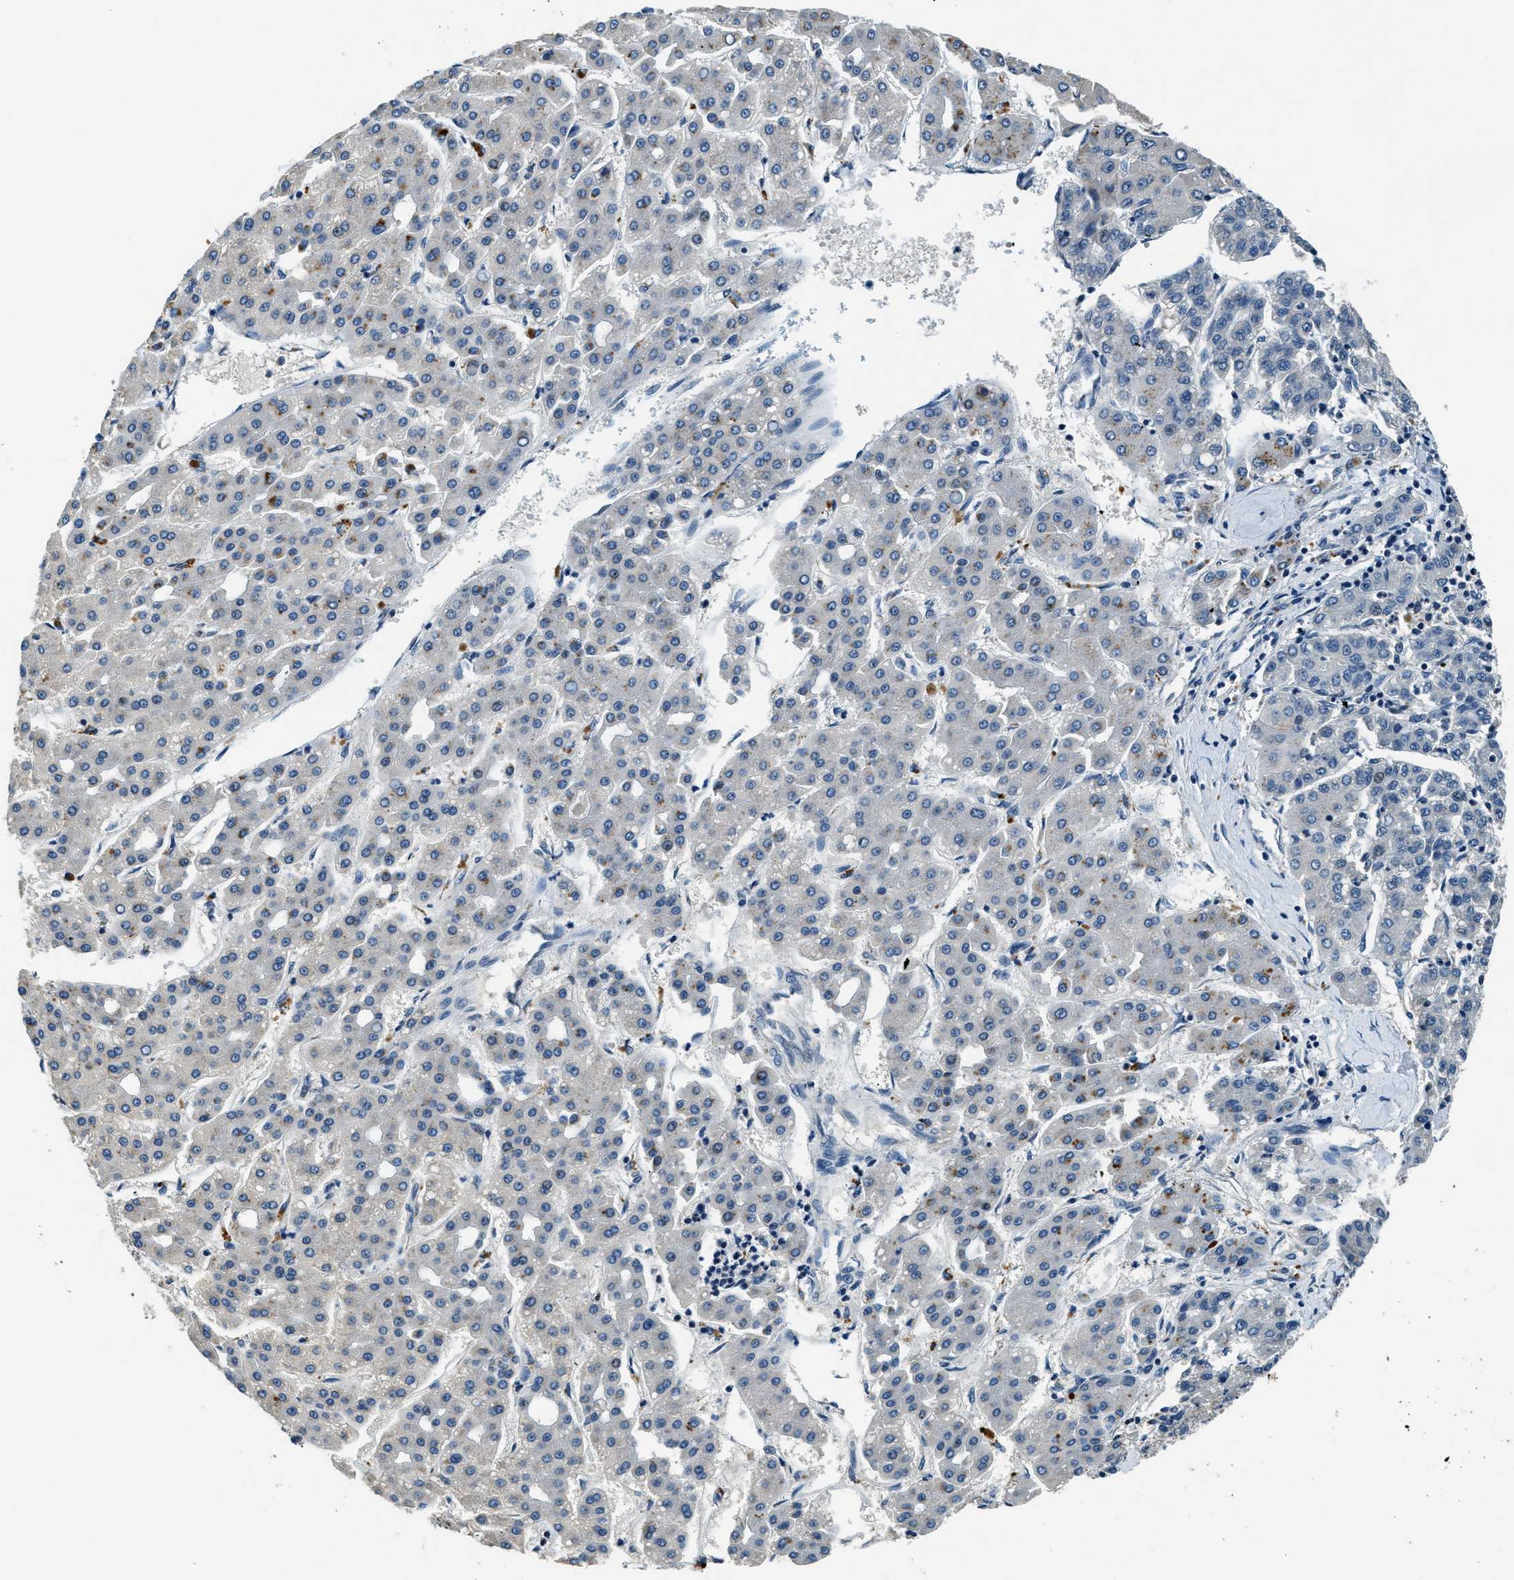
{"staining": {"intensity": "negative", "quantity": "none", "location": "none"}, "tissue": "liver cancer", "cell_type": "Tumor cells", "image_type": "cancer", "snomed": [{"axis": "morphology", "description": "Carcinoma, Hepatocellular, NOS"}, {"axis": "topography", "description": "Liver"}], "caption": "Liver cancer was stained to show a protein in brown. There is no significant expression in tumor cells.", "gene": "NME8", "patient": {"sex": "male", "age": 65}}